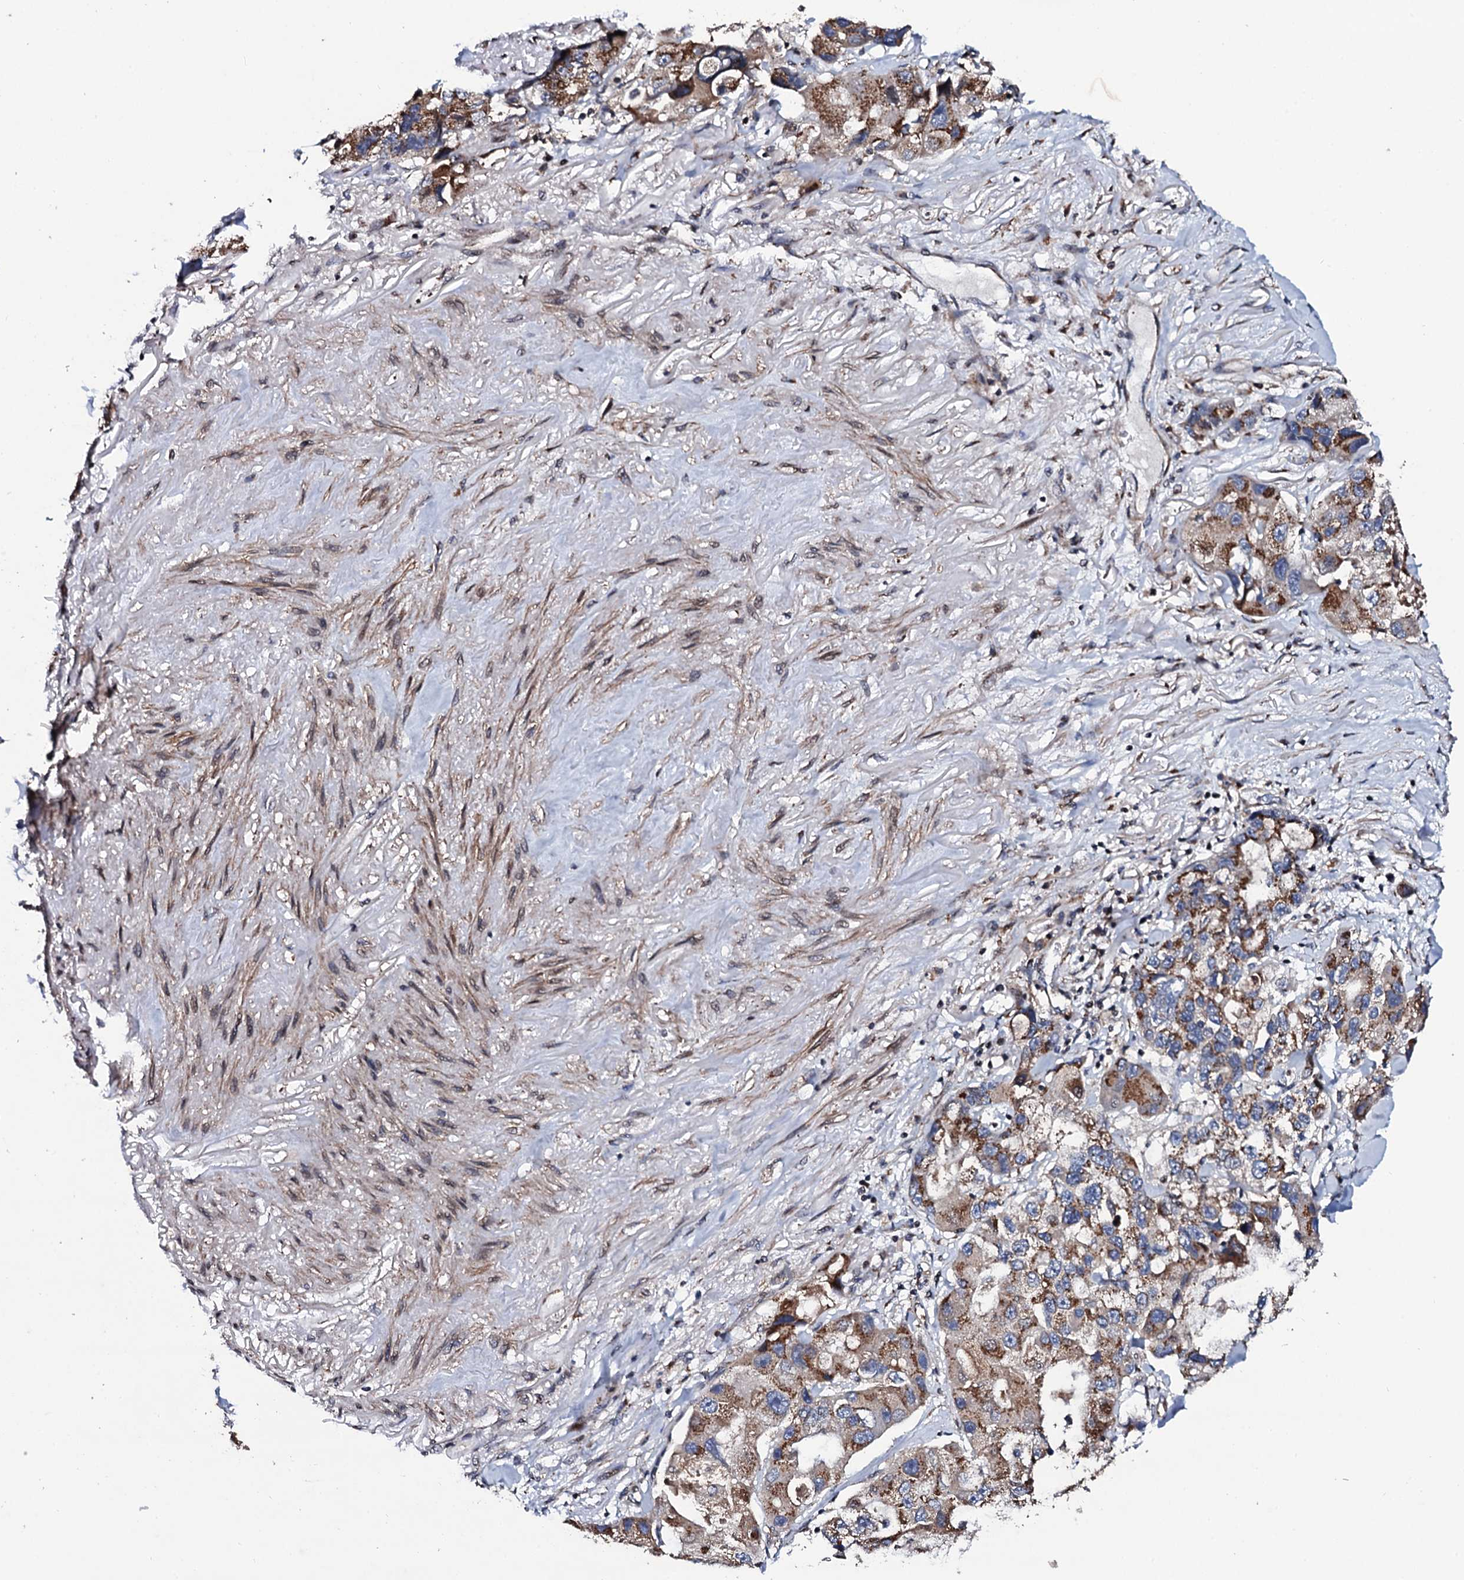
{"staining": {"intensity": "moderate", "quantity": ">75%", "location": "cytoplasmic/membranous"}, "tissue": "lung cancer", "cell_type": "Tumor cells", "image_type": "cancer", "snomed": [{"axis": "morphology", "description": "Adenocarcinoma, NOS"}, {"axis": "topography", "description": "Lung"}], "caption": "Tumor cells demonstrate medium levels of moderate cytoplasmic/membranous expression in approximately >75% of cells in human adenocarcinoma (lung).", "gene": "PLET1", "patient": {"sex": "female", "age": 54}}